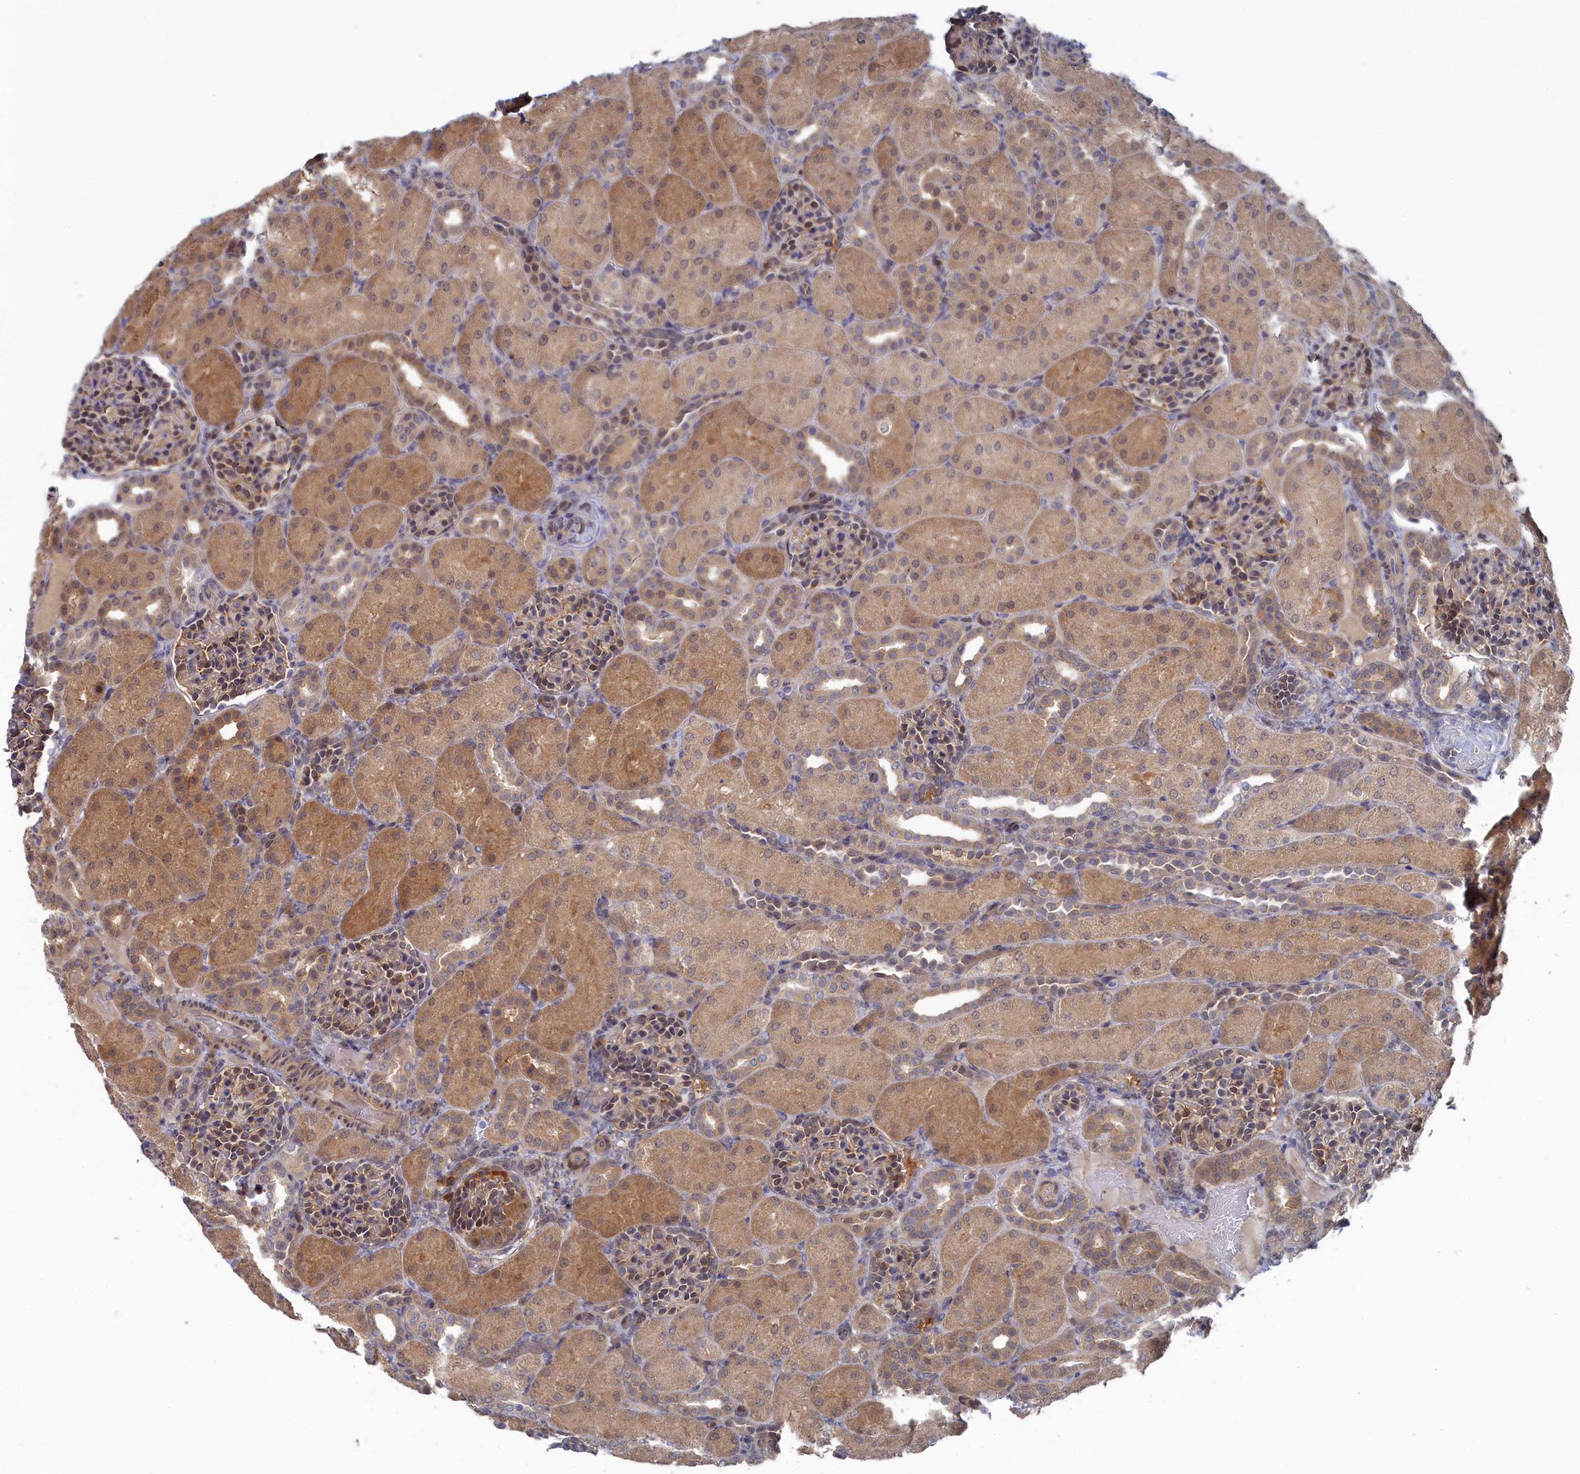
{"staining": {"intensity": "moderate", "quantity": "<25%", "location": "cytoplasmic/membranous,nuclear"}, "tissue": "kidney", "cell_type": "Cells in glomeruli", "image_type": "normal", "snomed": [{"axis": "morphology", "description": "Normal tissue, NOS"}, {"axis": "topography", "description": "Kidney"}], "caption": "Cells in glomeruli reveal low levels of moderate cytoplasmic/membranous,nuclear positivity in about <25% of cells in benign human kidney. (brown staining indicates protein expression, while blue staining denotes nuclei).", "gene": "IRGQ", "patient": {"sex": "male", "age": 1}}